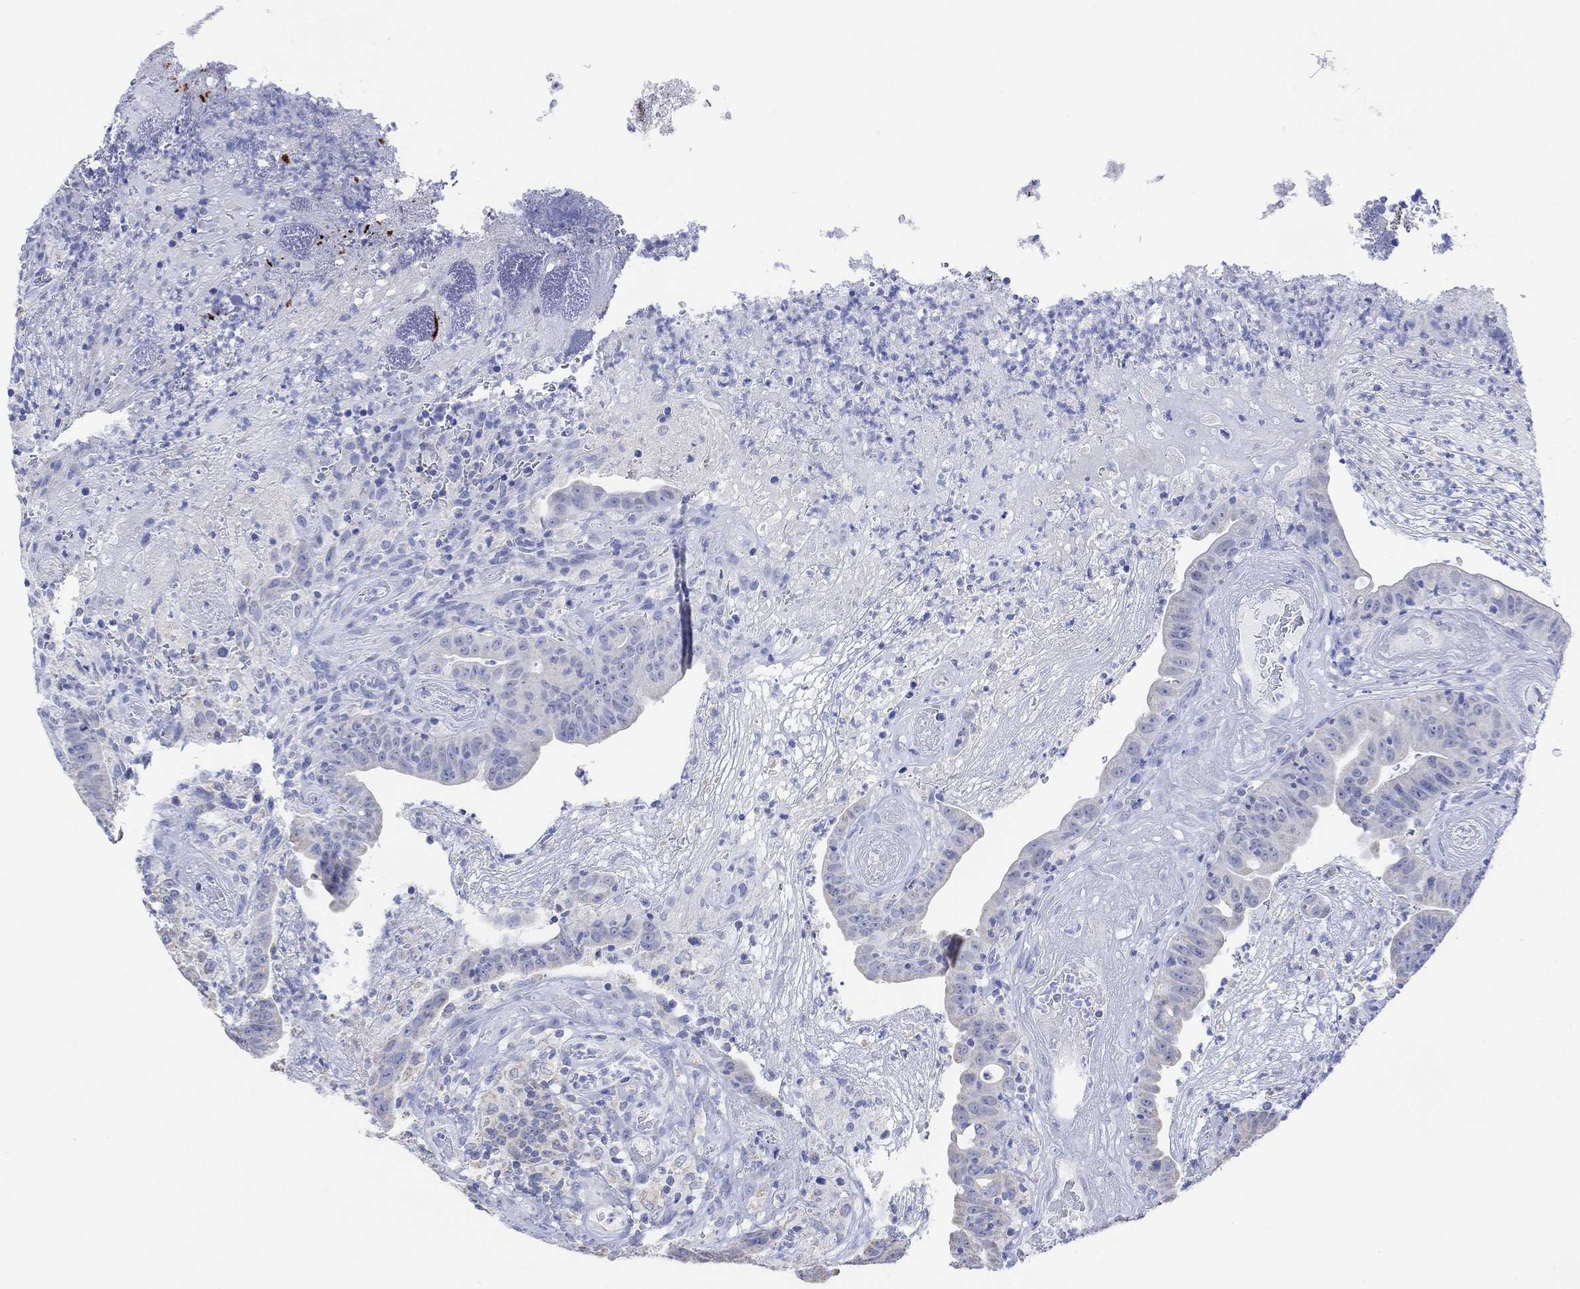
{"staining": {"intensity": "negative", "quantity": "none", "location": "none"}, "tissue": "colorectal cancer", "cell_type": "Tumor cells", "image_type": "cancer", "snomed": [{"axis": "morphology", "description": "Adenocarcinoma, NOS"}, {"axis": "topography", "description": "Colon"}], "caption": "DAB (3,3'-diaminobenzidine) immunohistochemical staining of adenocarcinoma (colorectal) displays no significant positivity in tumor cells. (Brightfield microscopy of DAB (3,3'-diaminobenzidine) immunohistochemistry (IHC) at high magnification).", "gene": "SYT12", "patient": {"sex": "female", "age": 75}}